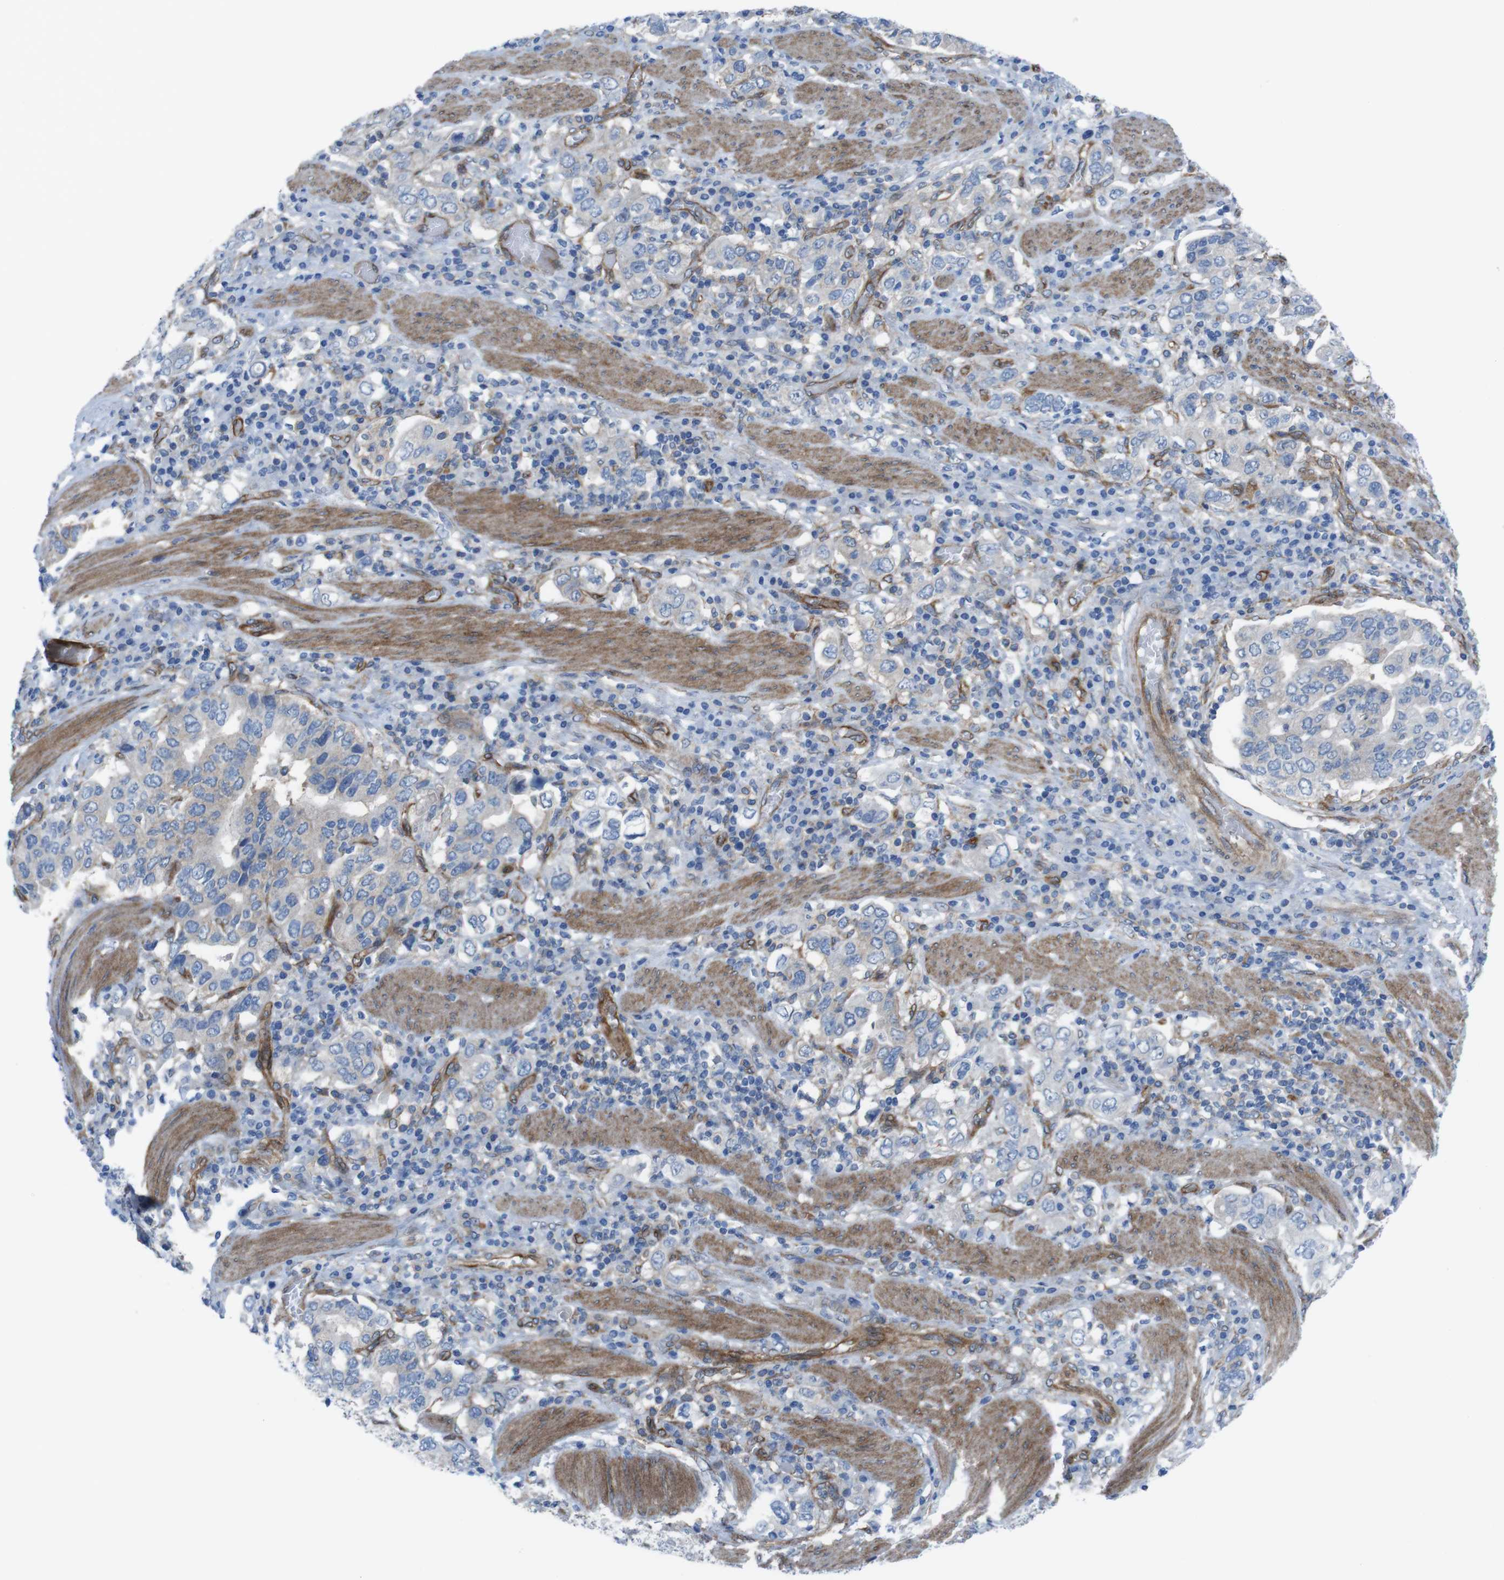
{"staining": {"intensity": "negative", "quantity": "none", "location": "none"}, "tissue": "stomach cancer", "cell_type": "Tumor cells", "image_type": "cancer", "snomed": [{"axis": "morphology", "description": "Adenocarcinoma, NOS"}, {"axis": "topography", "description": "Stomach, upper"}], "caption": "A high-resolution histopathology image shows IHC staining of stomach adenocarcinoma, which exhibits no significant staining in tumor cells.", "gene": "DIAPH2", "patient": {"sex": "male", "age": 62}}